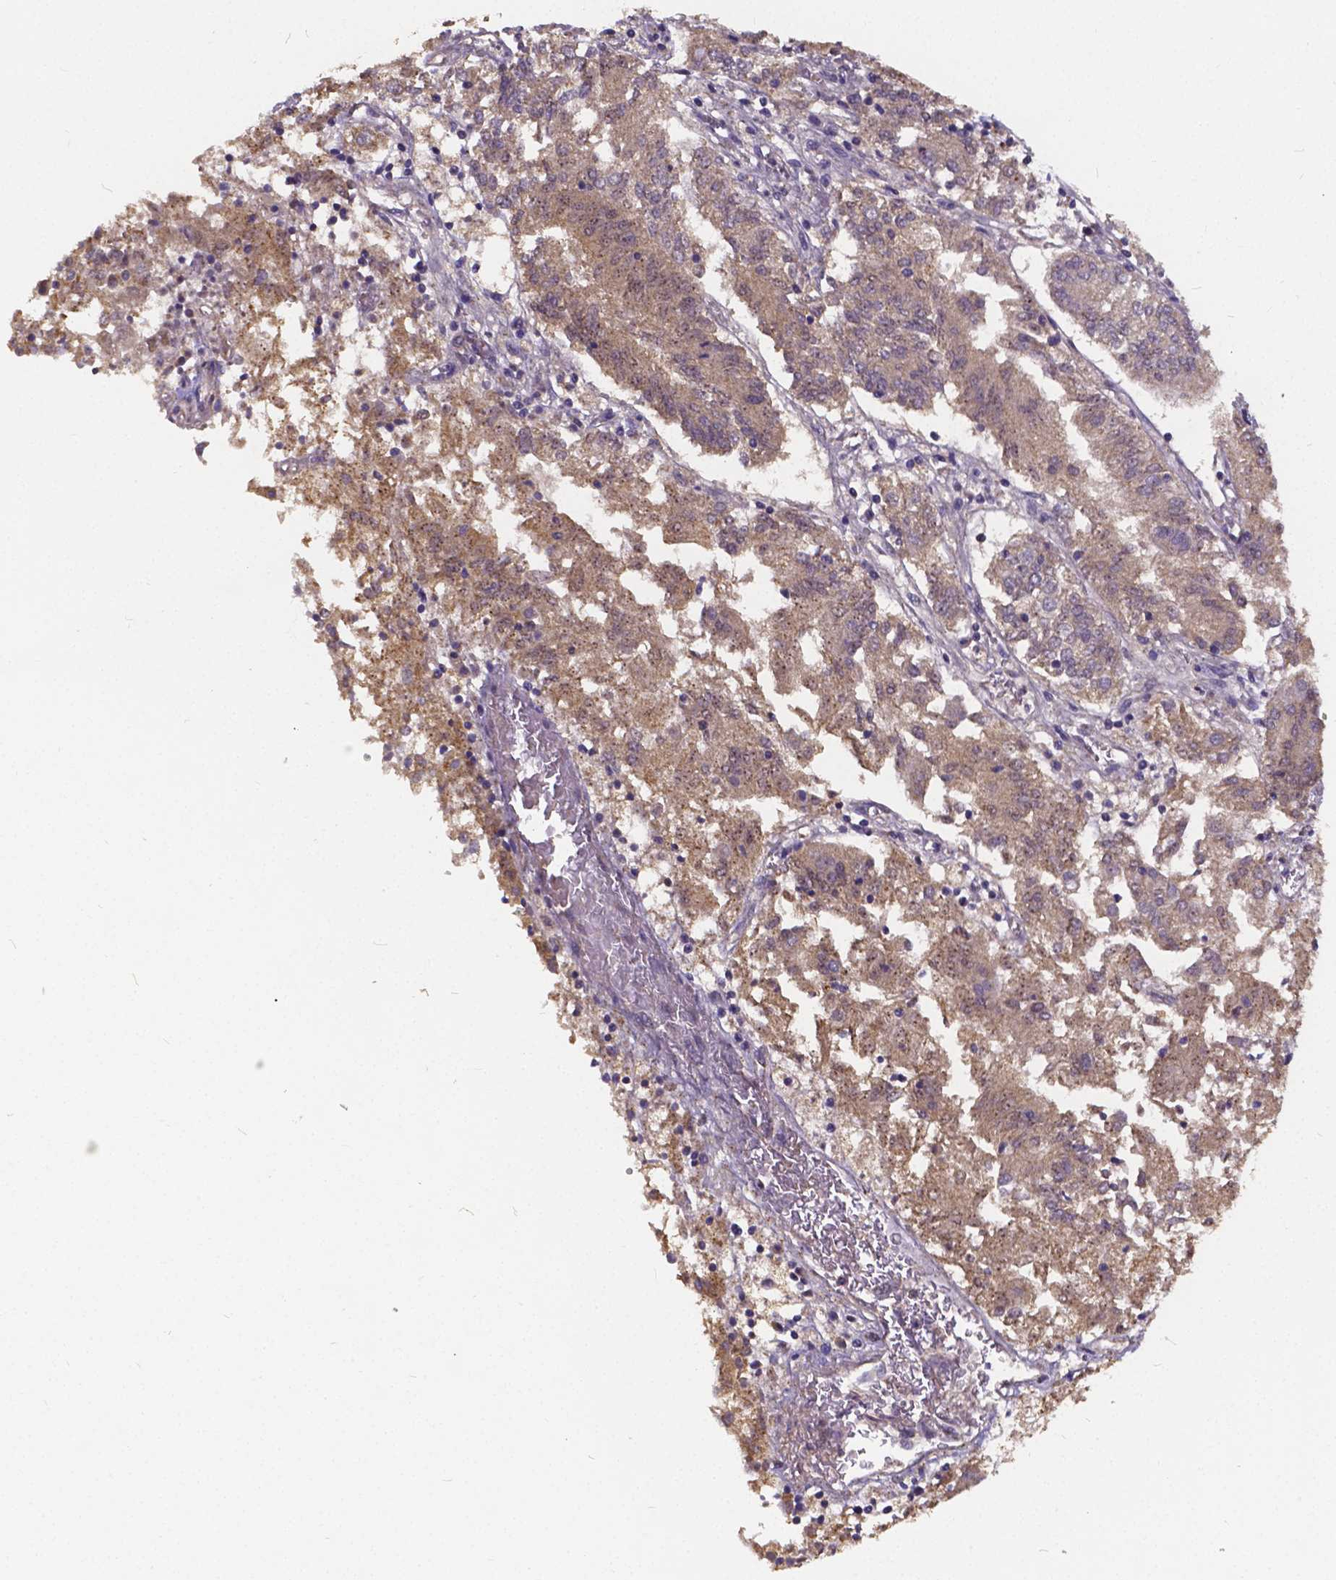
{"staining": {"intensity": "weak", "quantity": ">75%", "location": "cytoplasmic/membranous"}, "tissue": "endometrial cancer", "cell_type": "Tumor cells", "image_type": "cancer", "snomed": [{"axis": "morphology", "description": "Adenocarcinoma, NOS"}, {"axis": "topography", "description": "Endometrium"}], "caption": "Adenocarcinoma (endometrial) stained with a protein marker shows weak staining in tumor cells.", "gene": "CTNNA2", "patient": {"sex": "female", "age": 54}}